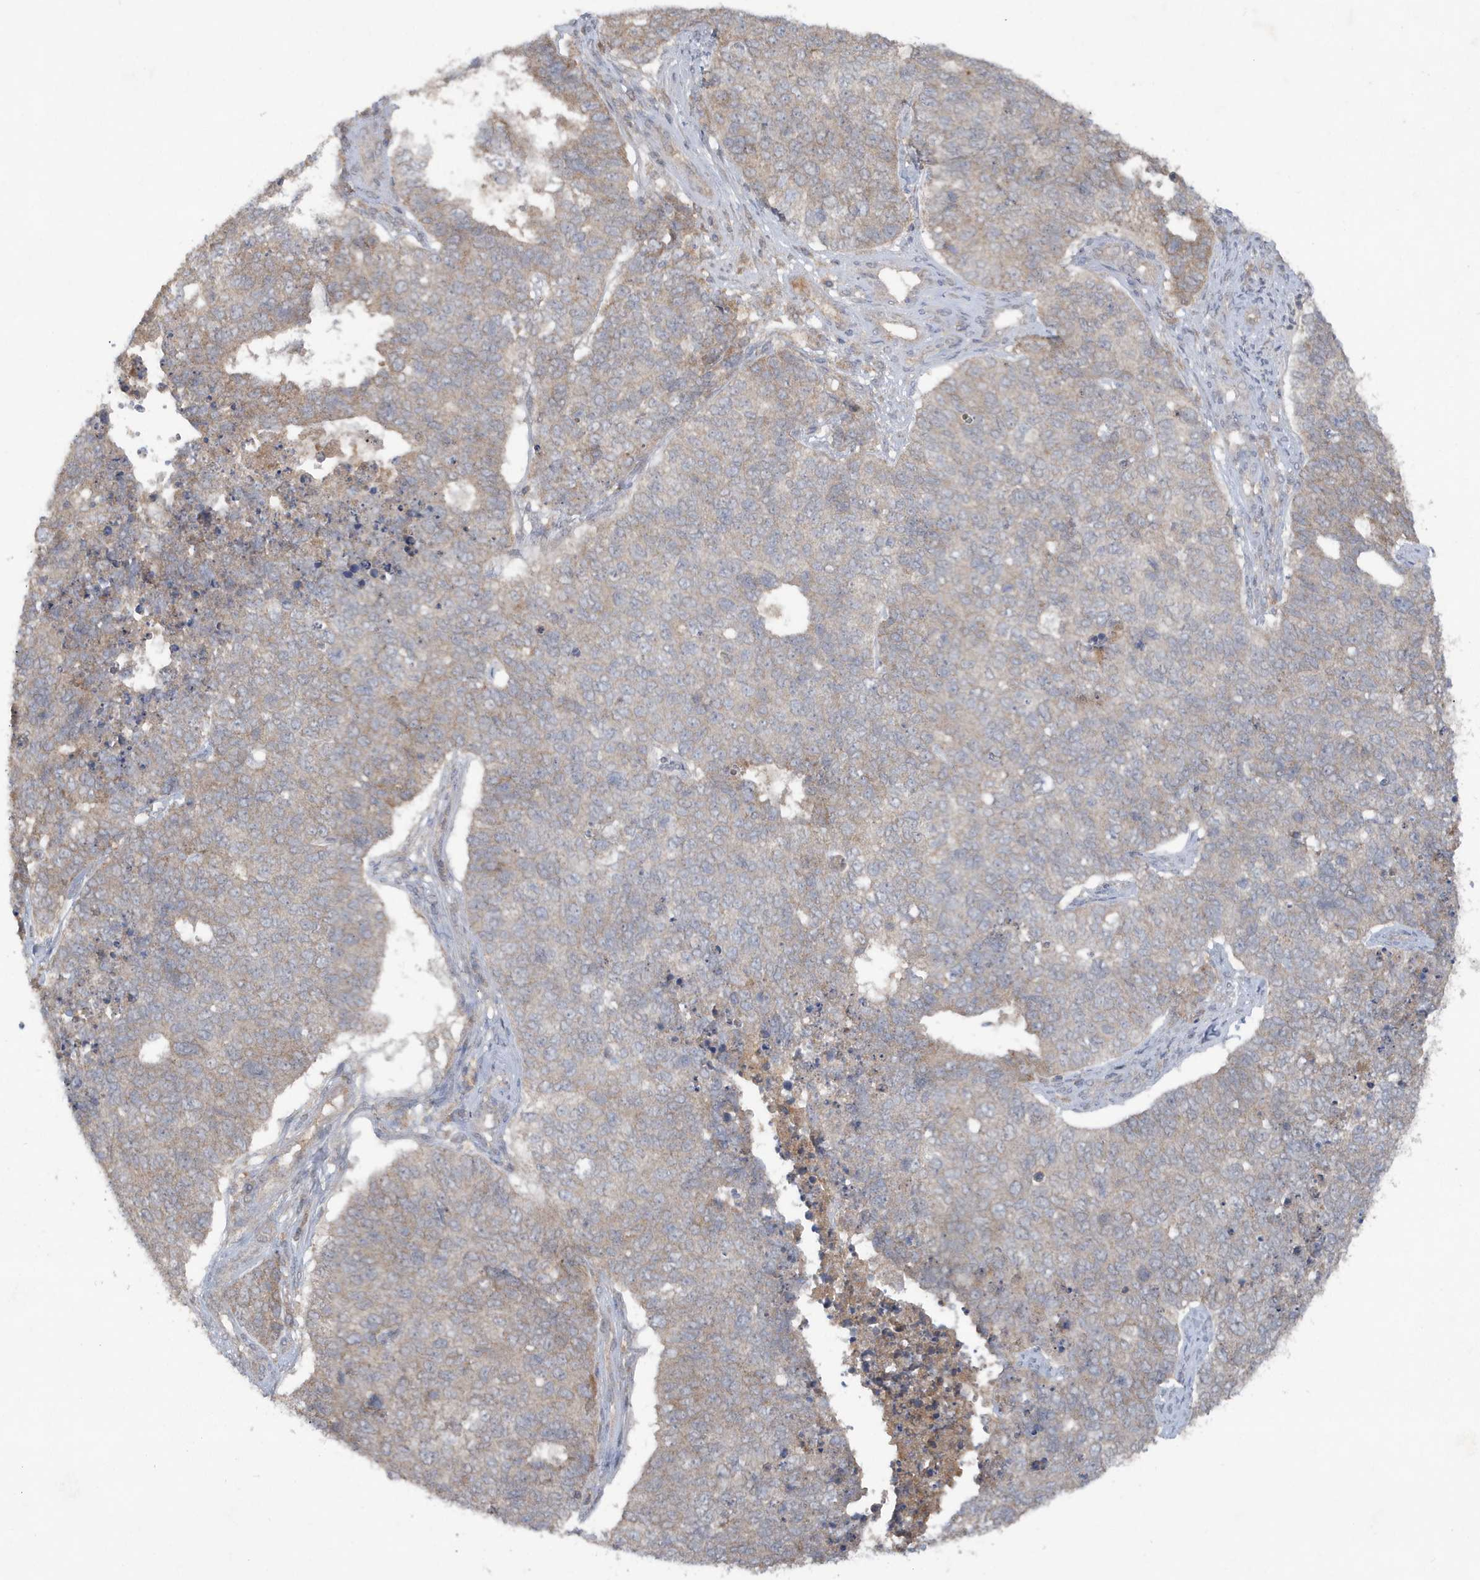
{"staining": {"intensity": "weak", "quantity": "25%-75%", "location": "cytoplasmic/membranous"}, "tissue": "cervical cancer", "cell_type": "Tumor cells", "image_type": "cancer", "snomed": [{"axis": "morphology", "description": "Squamous cell carcinoma, NOS"}, {"axis": "topography", "description": "Cervix"}], "caption": "Protein staining of cervical squamous cell carcinoma tissue exhibits weak cytoplasmic/membranous positivity in about 25%-75% of tumor cells. The staining was performed using DAB, with brown indicating positive protein expression. Nuclei are stained blue with hematoxylin.", "gene": "C1RL", "patient": {"sex": "female", "age": 63}}